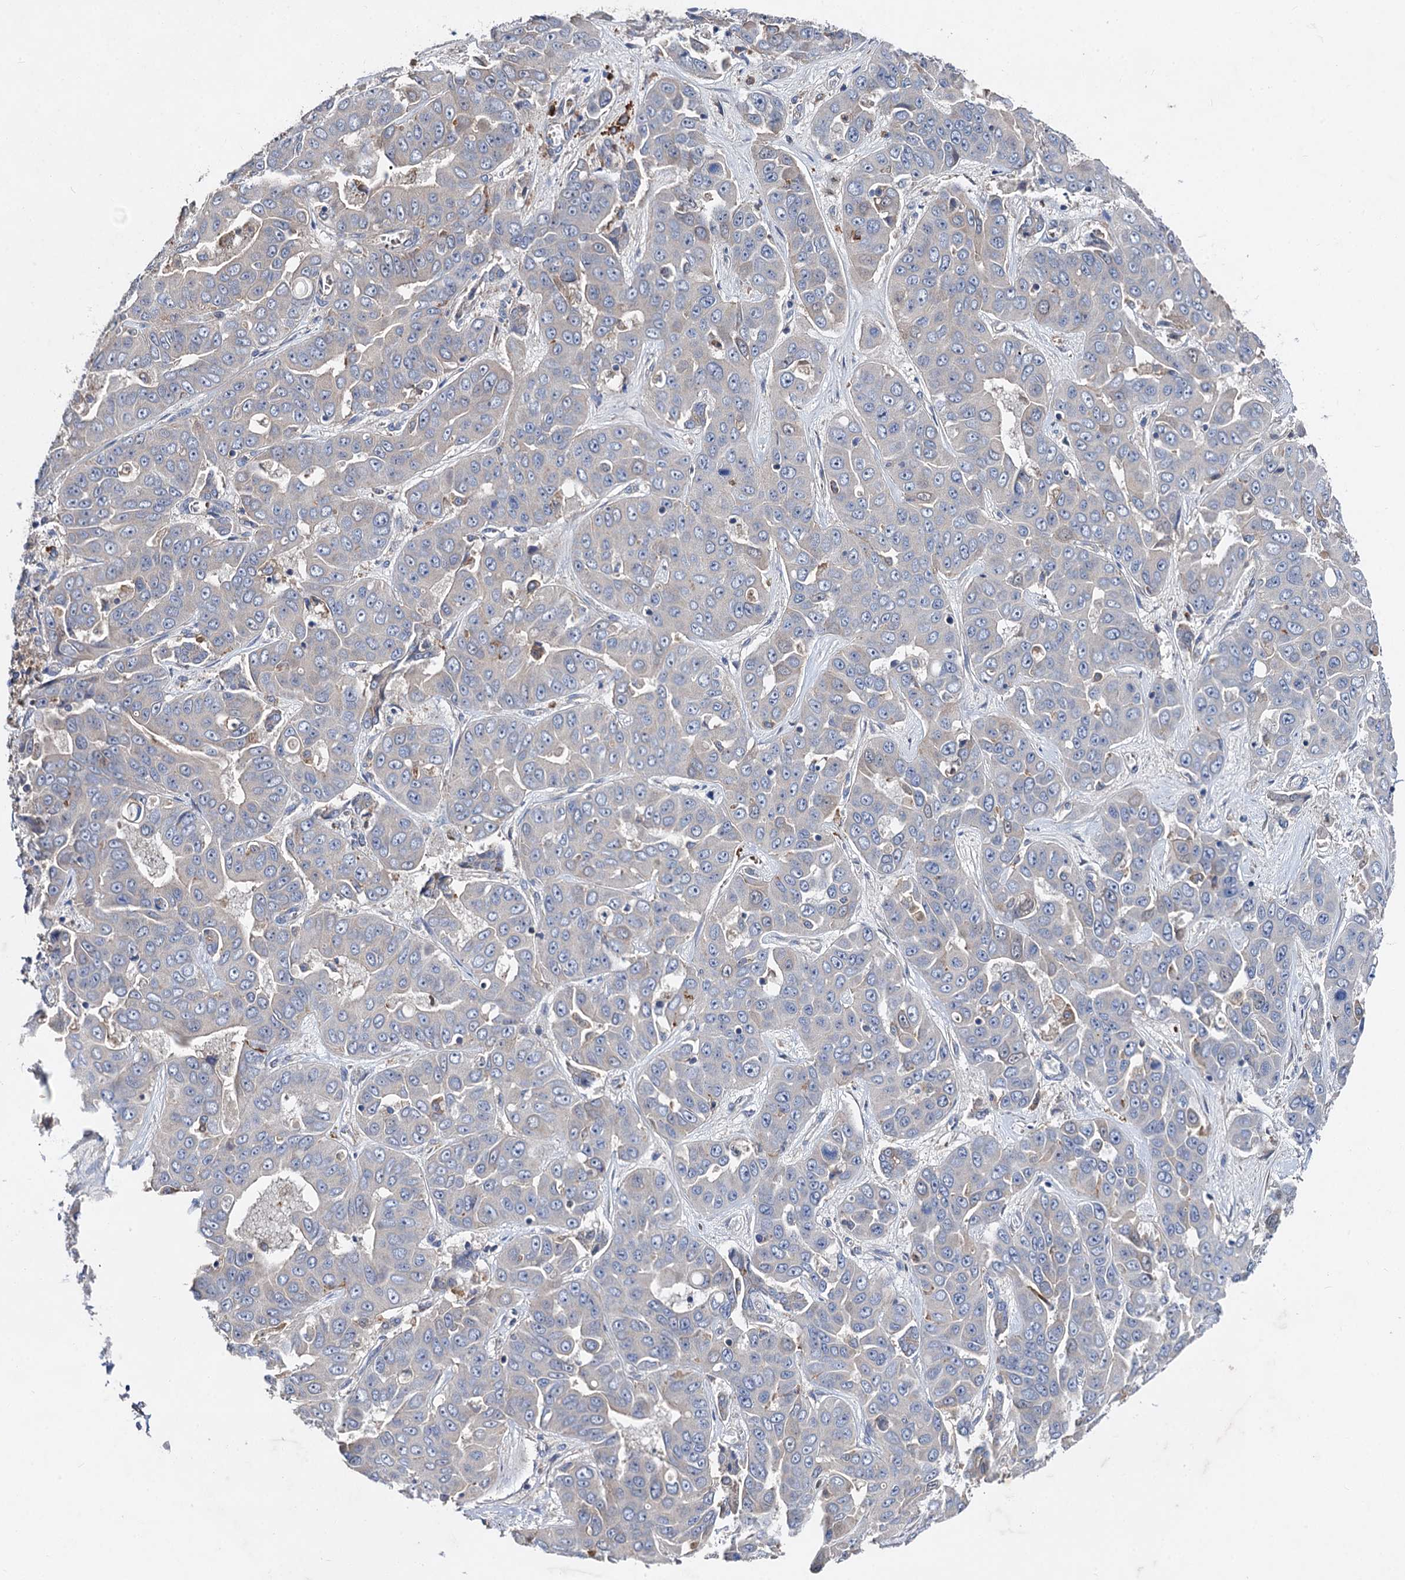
{"staining": {"intensity": "negative", "quantity": "none", "location": "none"}, "tissue": "liver cancer", "cell_type": "Tumor cells", "image_type": "cancer", "snomed": [{"axis": "morphology", "description": "Cholangiocarcinoma"}, {"axis": "topography", "description": "Liver"}], "caption": "High power microscopy histopathology image of an IHC image of liver cancer (cholangiocarcinoma), revealing no significant staining in tumor cells. (Brightfield microscopy of DAB (3,3'-diaminobenzidine) immunohistochemistry (IHC) at high magnification).", "gene": "HVCN1", "patient": {"sex": "female", "age": 52}}